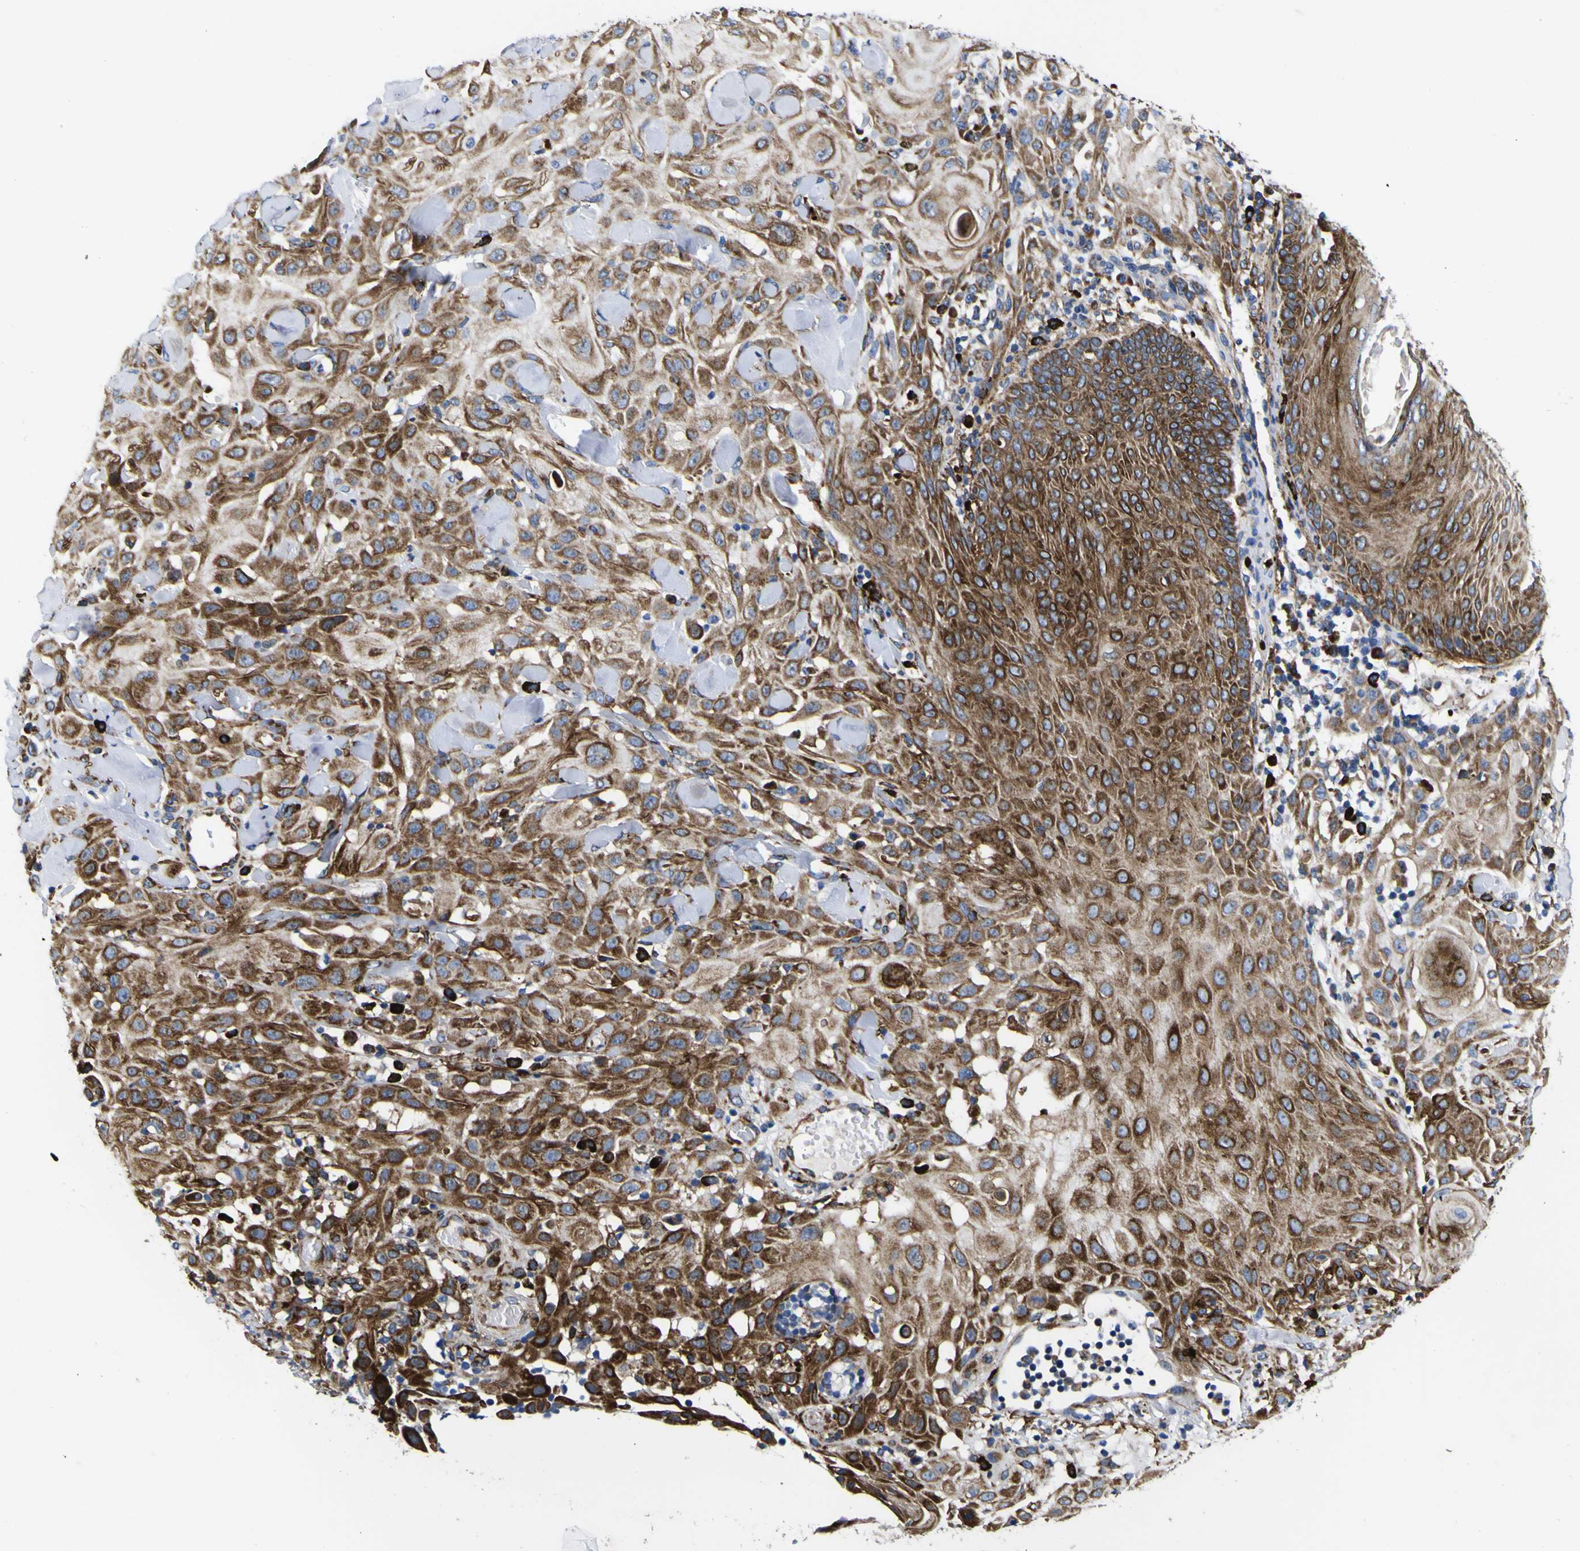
{"staining": {"intensity": "moderate", "quantity": ">75%", "location": "cytoplasmic/membranous"}, "tissue": "skin cancer", "cell_type": "Tumor cells", "image_type": "cancer", "snomed": [{"axis": "morphology", "description": "Squamous cell carcinoma, NOS"}, {"axis": "topography", "description": "Skin"}], "caption": "This micrograph displays IHC staining of squamous cell carcinoma (skin), with medium moderate cytoplasmic/membranous positivity in approximately >75% of tumor cells.", "gene": "SCD", "patient": {"sex": "male", "age": 24}}